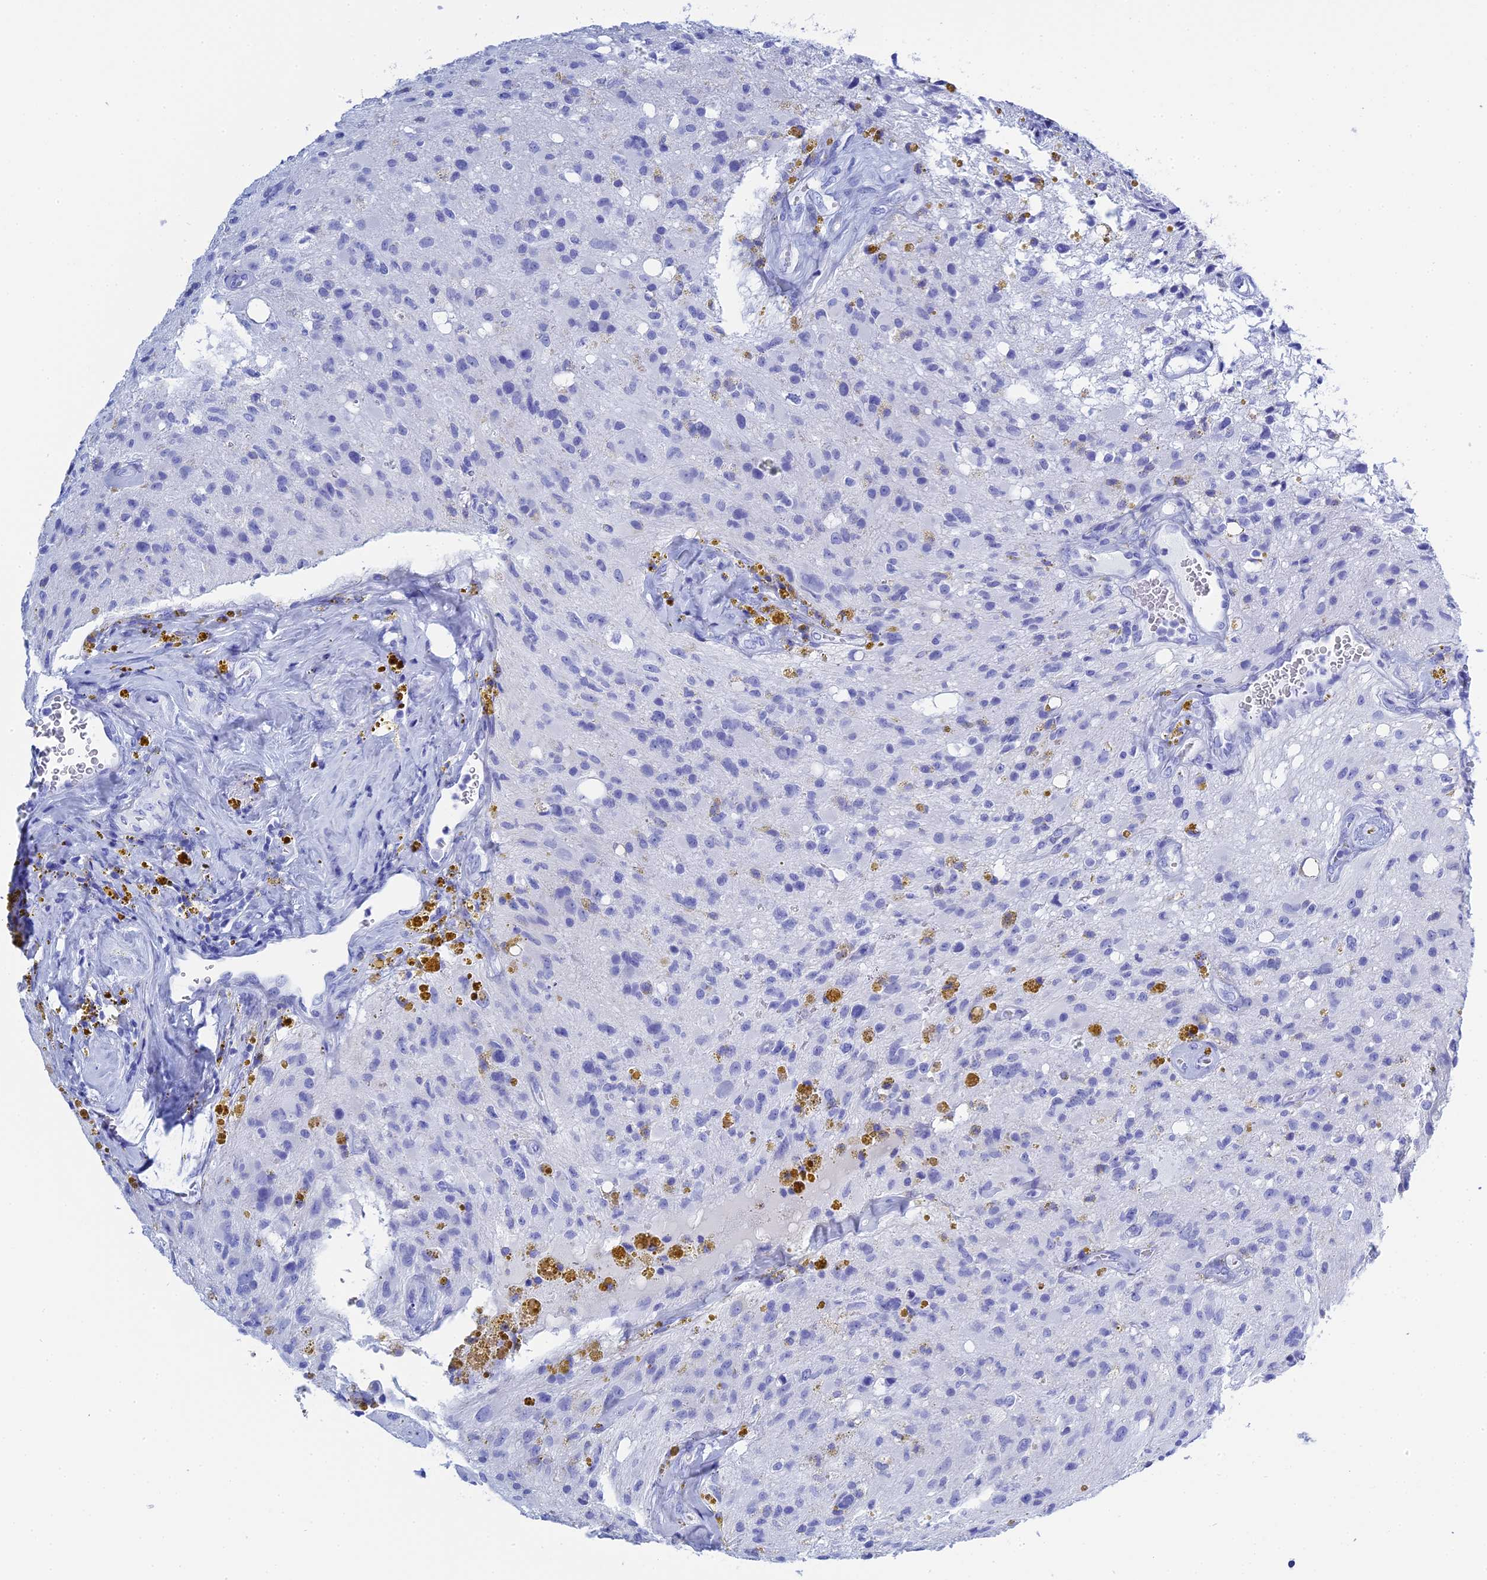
{"staining": {"intensity": "negative", "quantity": "none", "location": "none"}, "tissue": "glioma", "cell_type": "Tumor cells", "image_type": "cancer", "snomed": [{"axis": "morphology", "description": "Glioma, malignant, High grade"}, {"axis": "topography", "description": "Brain"}], "caption": "Tumor cells show no significant expression in glioma.", "gene": "TEX101", "patient": {"sex": "male", "age": 69}}